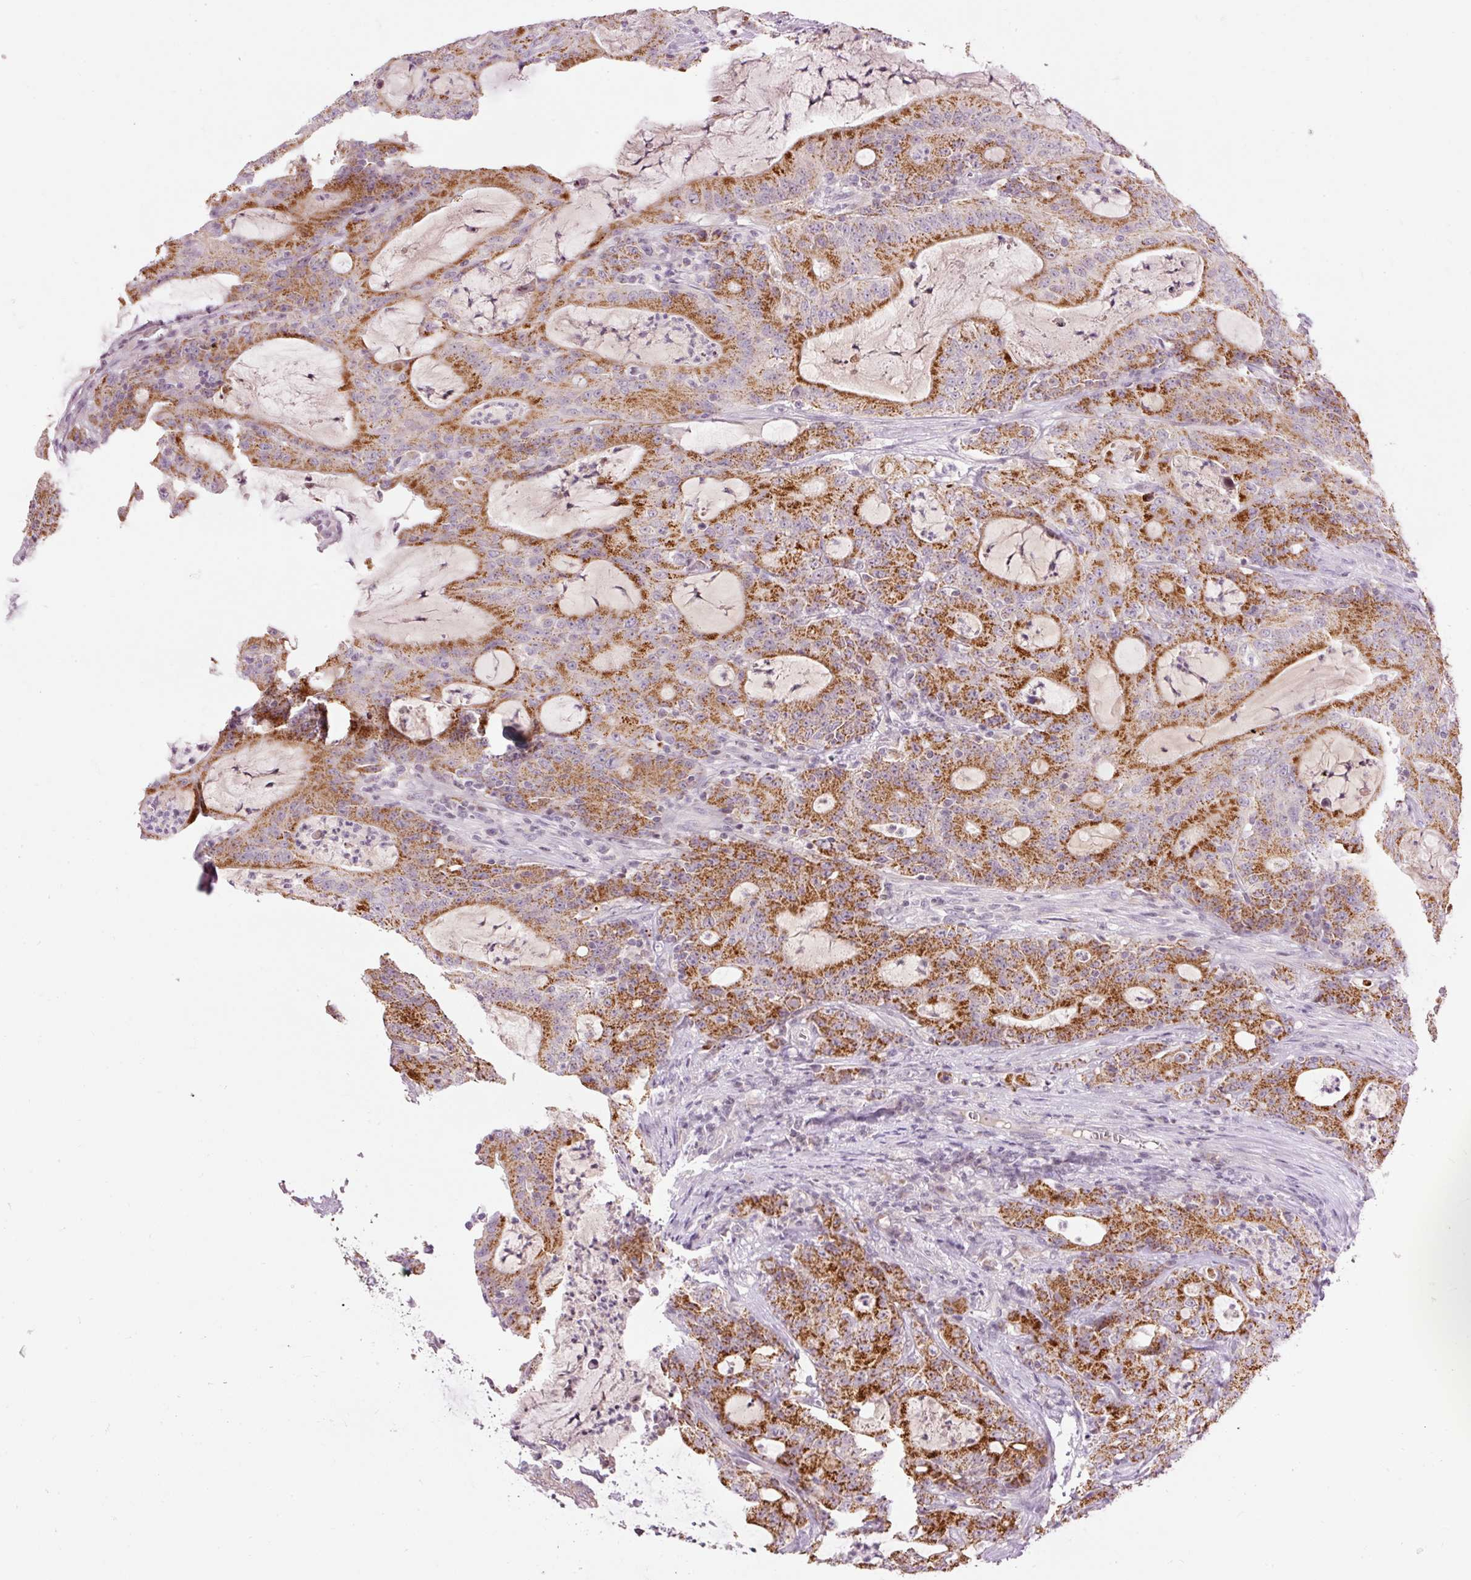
{"staining": {"intensity": "strong", "quantity": ">75%", "location": "cytoplasmic/membranous"}, "tissue": "colorectal cancer", "cell_type": "Tumor cells", "image_type": "cancer", "snomed": [{"axis": "morphology", "description": "Adenocarcinoma, NOS"}, {"axis": "topography", "description": "Colon"}], "caption": "High-magnification brightfield microscopy of colorectal cancer (adenocarcinoma) stained with DAB (3,3'-diaminobenzidine) (brown) and counterstained with hematoxylin (blue). tumor cells exhibit strong cytoplasmic/membranous expression is present in about>75% of cells.", "gene": "ABHD11", "patient": {"sex": "male", "age": 83}}